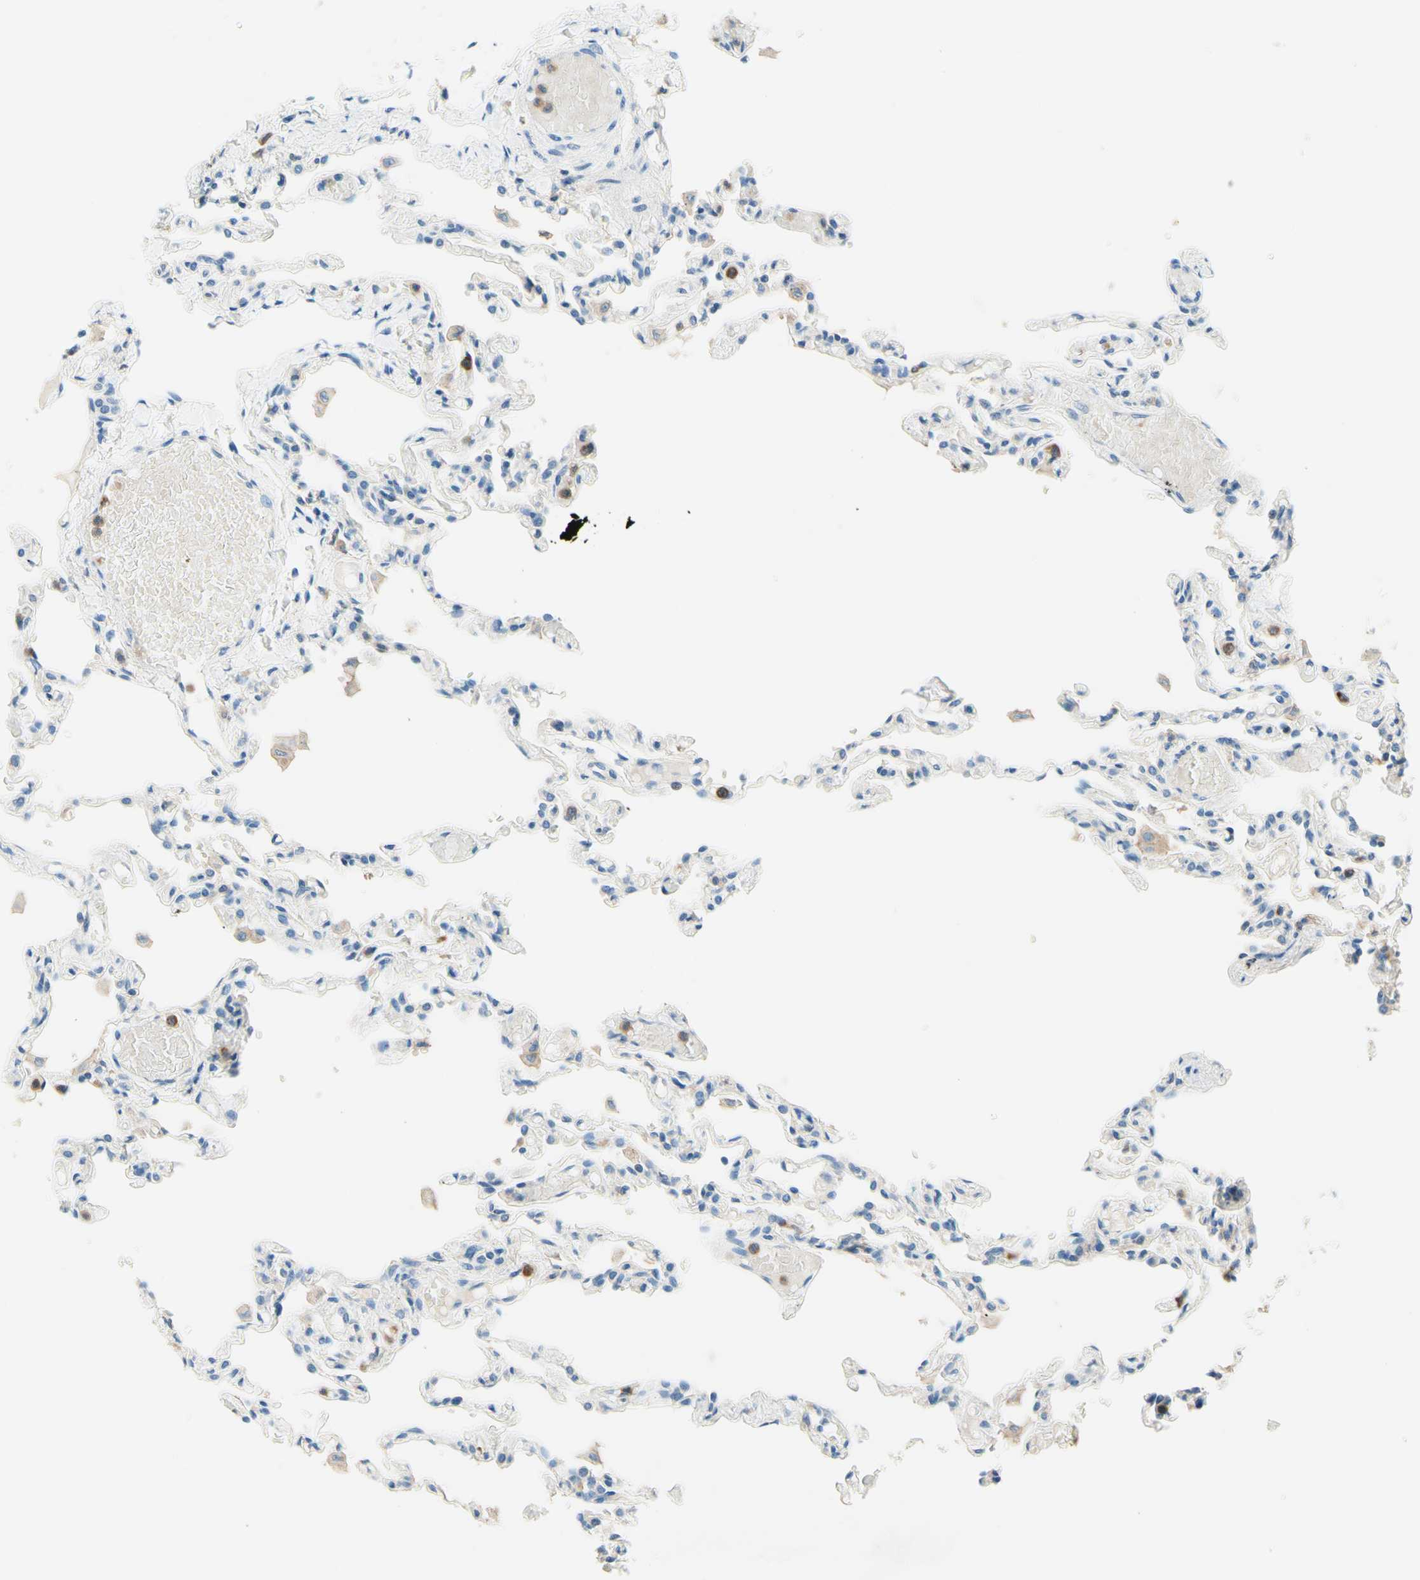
{"staining": {"intensity": "weak", "quantity": "25%-75%", "location": "cytoplasmic/membranous"}, "tissue": "lung", "cell_type": "Alveolar cells", "image_type": "normal", "snomed": [{"axis": "morphology", "description": "Normal tissue, NOS"}, {"axis": "topography", "description": "Lung"}], "caption": "A low amount of weak cytoplasmic/membranous staining is present in about 25%-75% of alveolar cells in benign lung.", "gene": "SIGLEC9", "patient": {"sex": "male", "age": 21}}